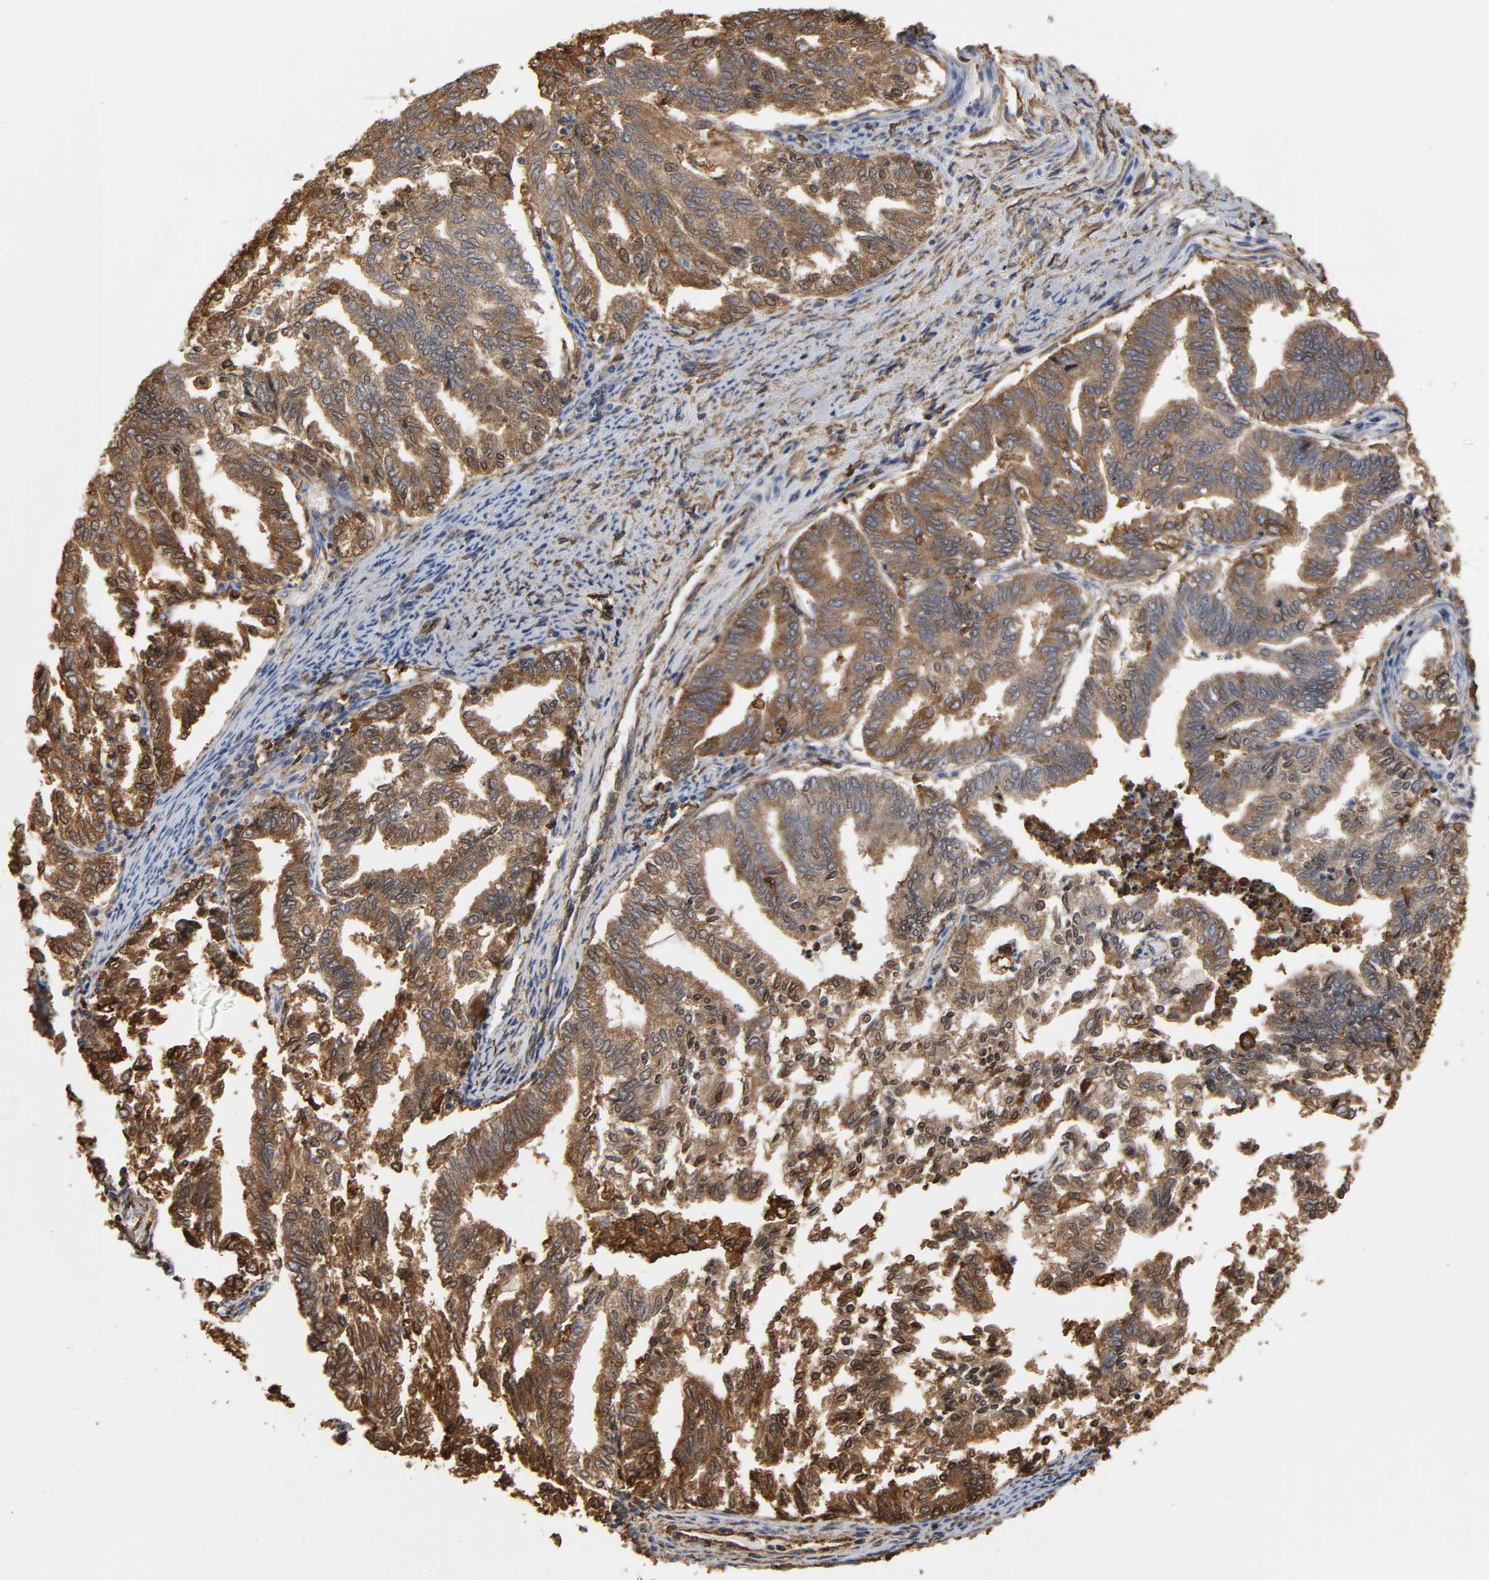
{"staining": {"intensity": "strong", "quantity": ">75%", "location": "cytoplasmic/membranous,nuclear"}, "tissue": "endometrial cancer", "cell_type": "Tumor cells", "image_type": "cancer", "snomed": [{"axis": "morphology", "description": "Adenocarcinoma, NOS"}, {"axis": "topography", "description": "Endometrium"}], "caption": "DAB (3,3'-diaminobenzidine) immunohistochemical staining of endometrial cancer (adenocarcinoma) exhibits strong cytoplasmic/membranous and nuclear protein positivity in approximately >75% of tumor cells. The protein is shown in brown color, while the nuclei are stained blue.", "gene": "ANXA2", "patient": {"sex": "female", "age": 79}}